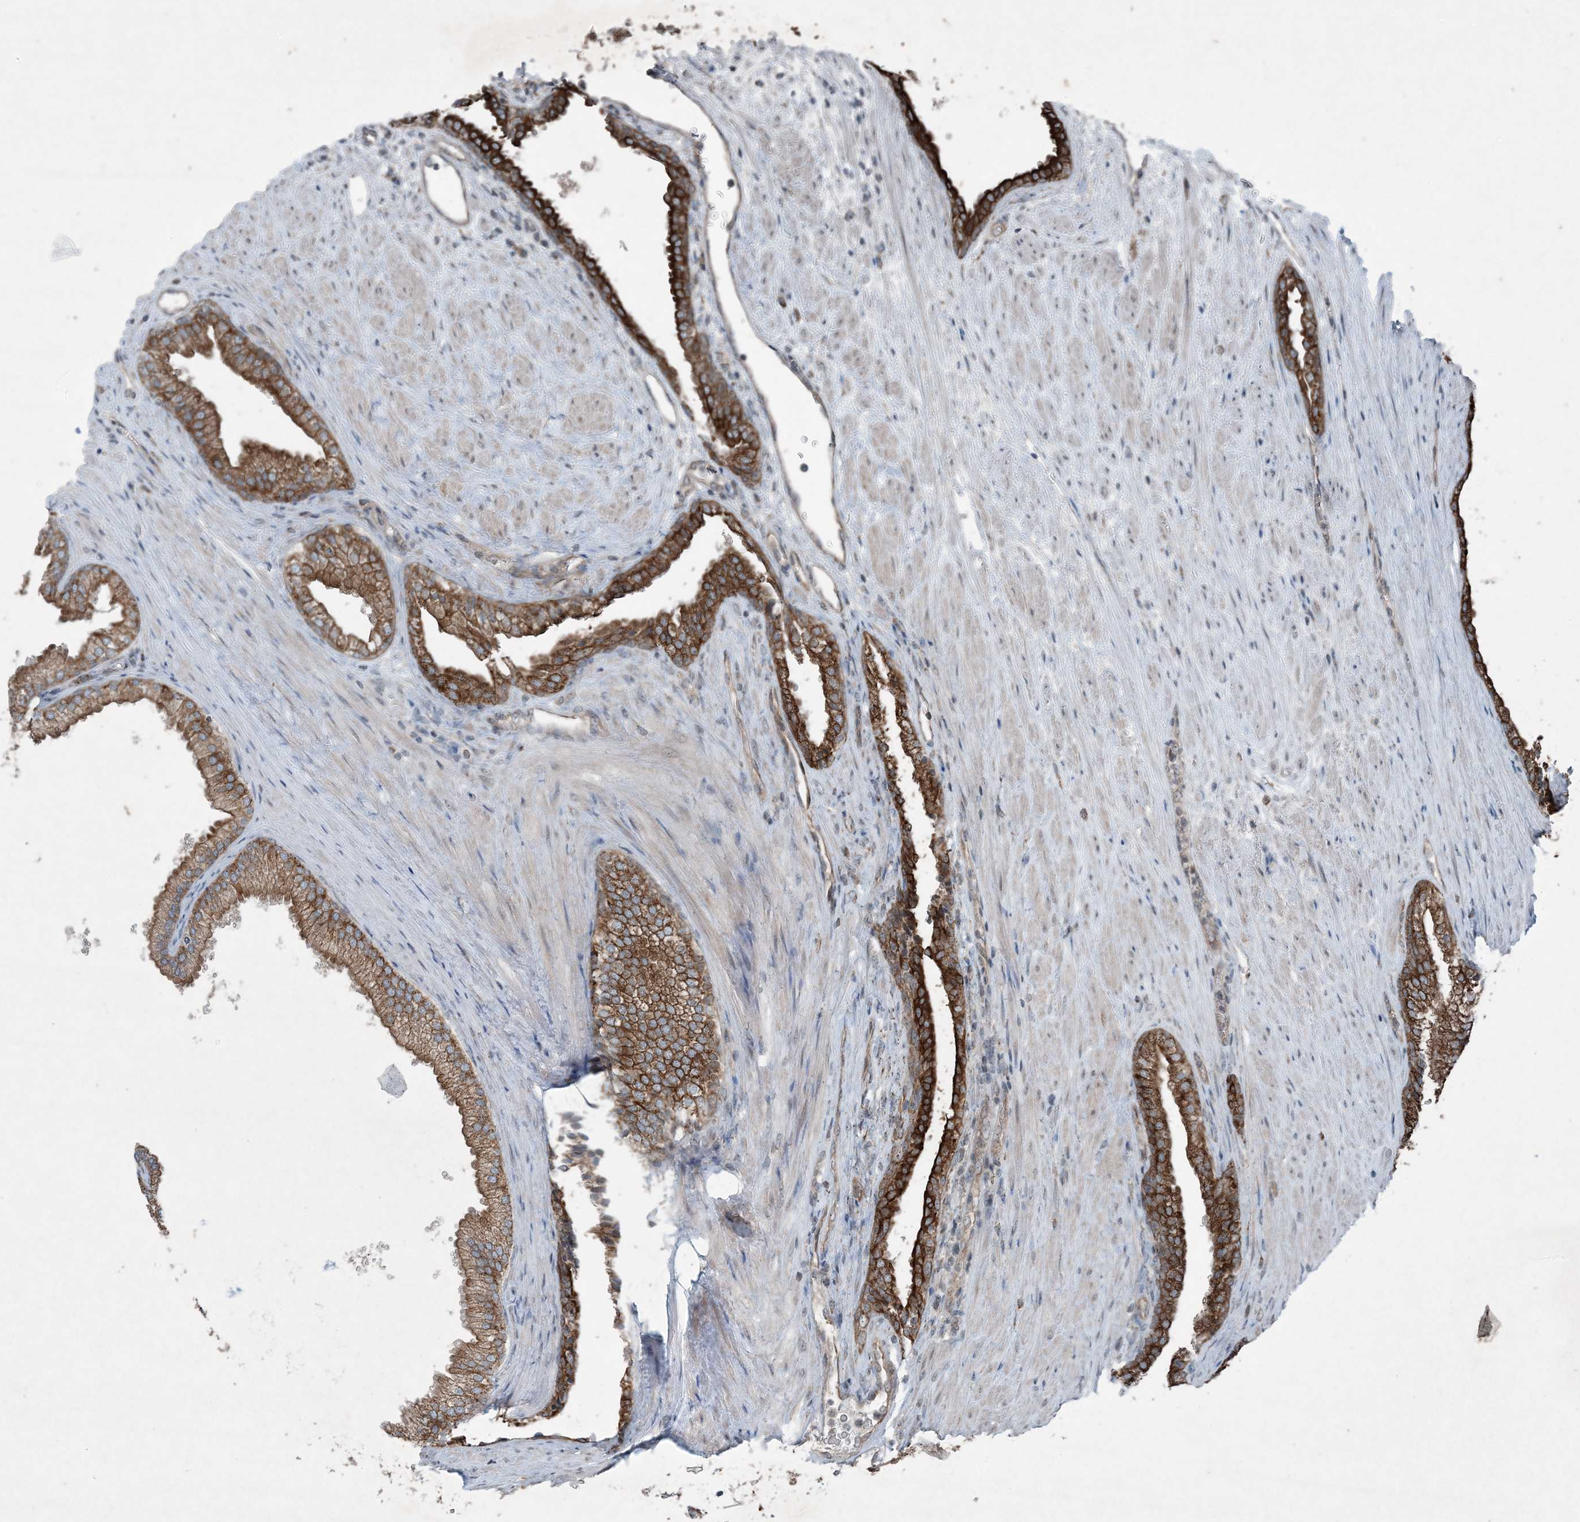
{"staining": {"intensity": "strong", "quantity": ">75%", "location": "cytoplasmic/membranous"}, "tissue": "prostate", "cell_type": "Glandular cells", "image_type": "normal", "snomed": [{"axis": "morphology", "description": "Normal tissue, NOS"}, {"axis": "topography", "description": "Prostate"}], "caption": "Strong cytoplasmic/membranous expression is present in about >75% of glandular cells in unremarkable prostate. (DAB (3,3'-diaminobenzidine) = brown stain, brightfield microscopy at high magnification).", "gene": "PC", "patient": {"sex": "male", "age": 76}}